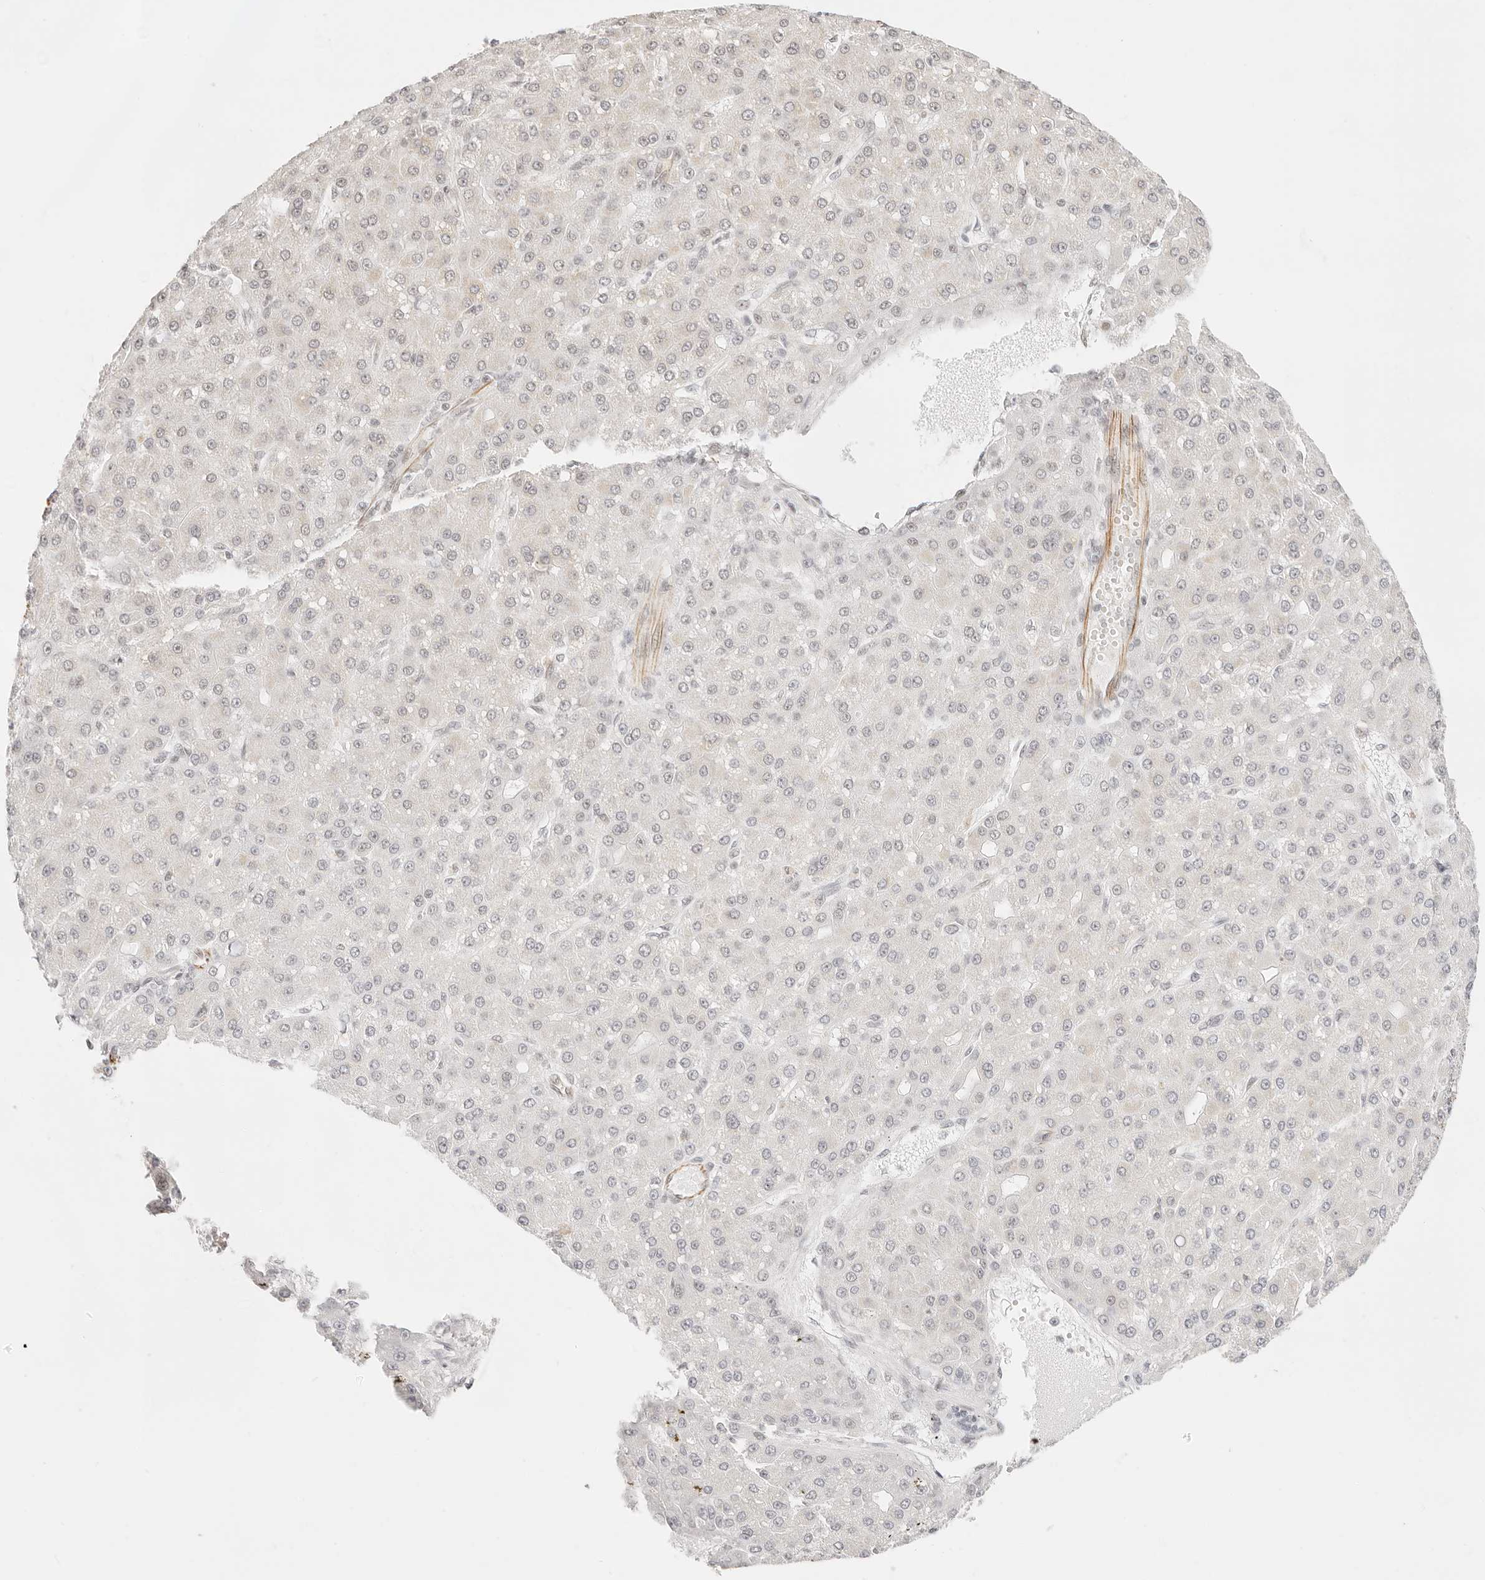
{"staining": {"intensity": "negative", "quantity": "none", "location": "none"}, "tissue": "liver cancer", "cell_type": "Tumor cells", "image_type": "cancer", "snomed": [{"axis": "morphology", "description": "Carcinoma, Hepatocellular, NOS"}, {"axis": "topography", "description": "Liver"}], "caption": "A micrograph of human liver cancer is negative for staining in tumor cells.", "gene": "ZC3H11A", "patient": {"sex": "male", "age": 67}}